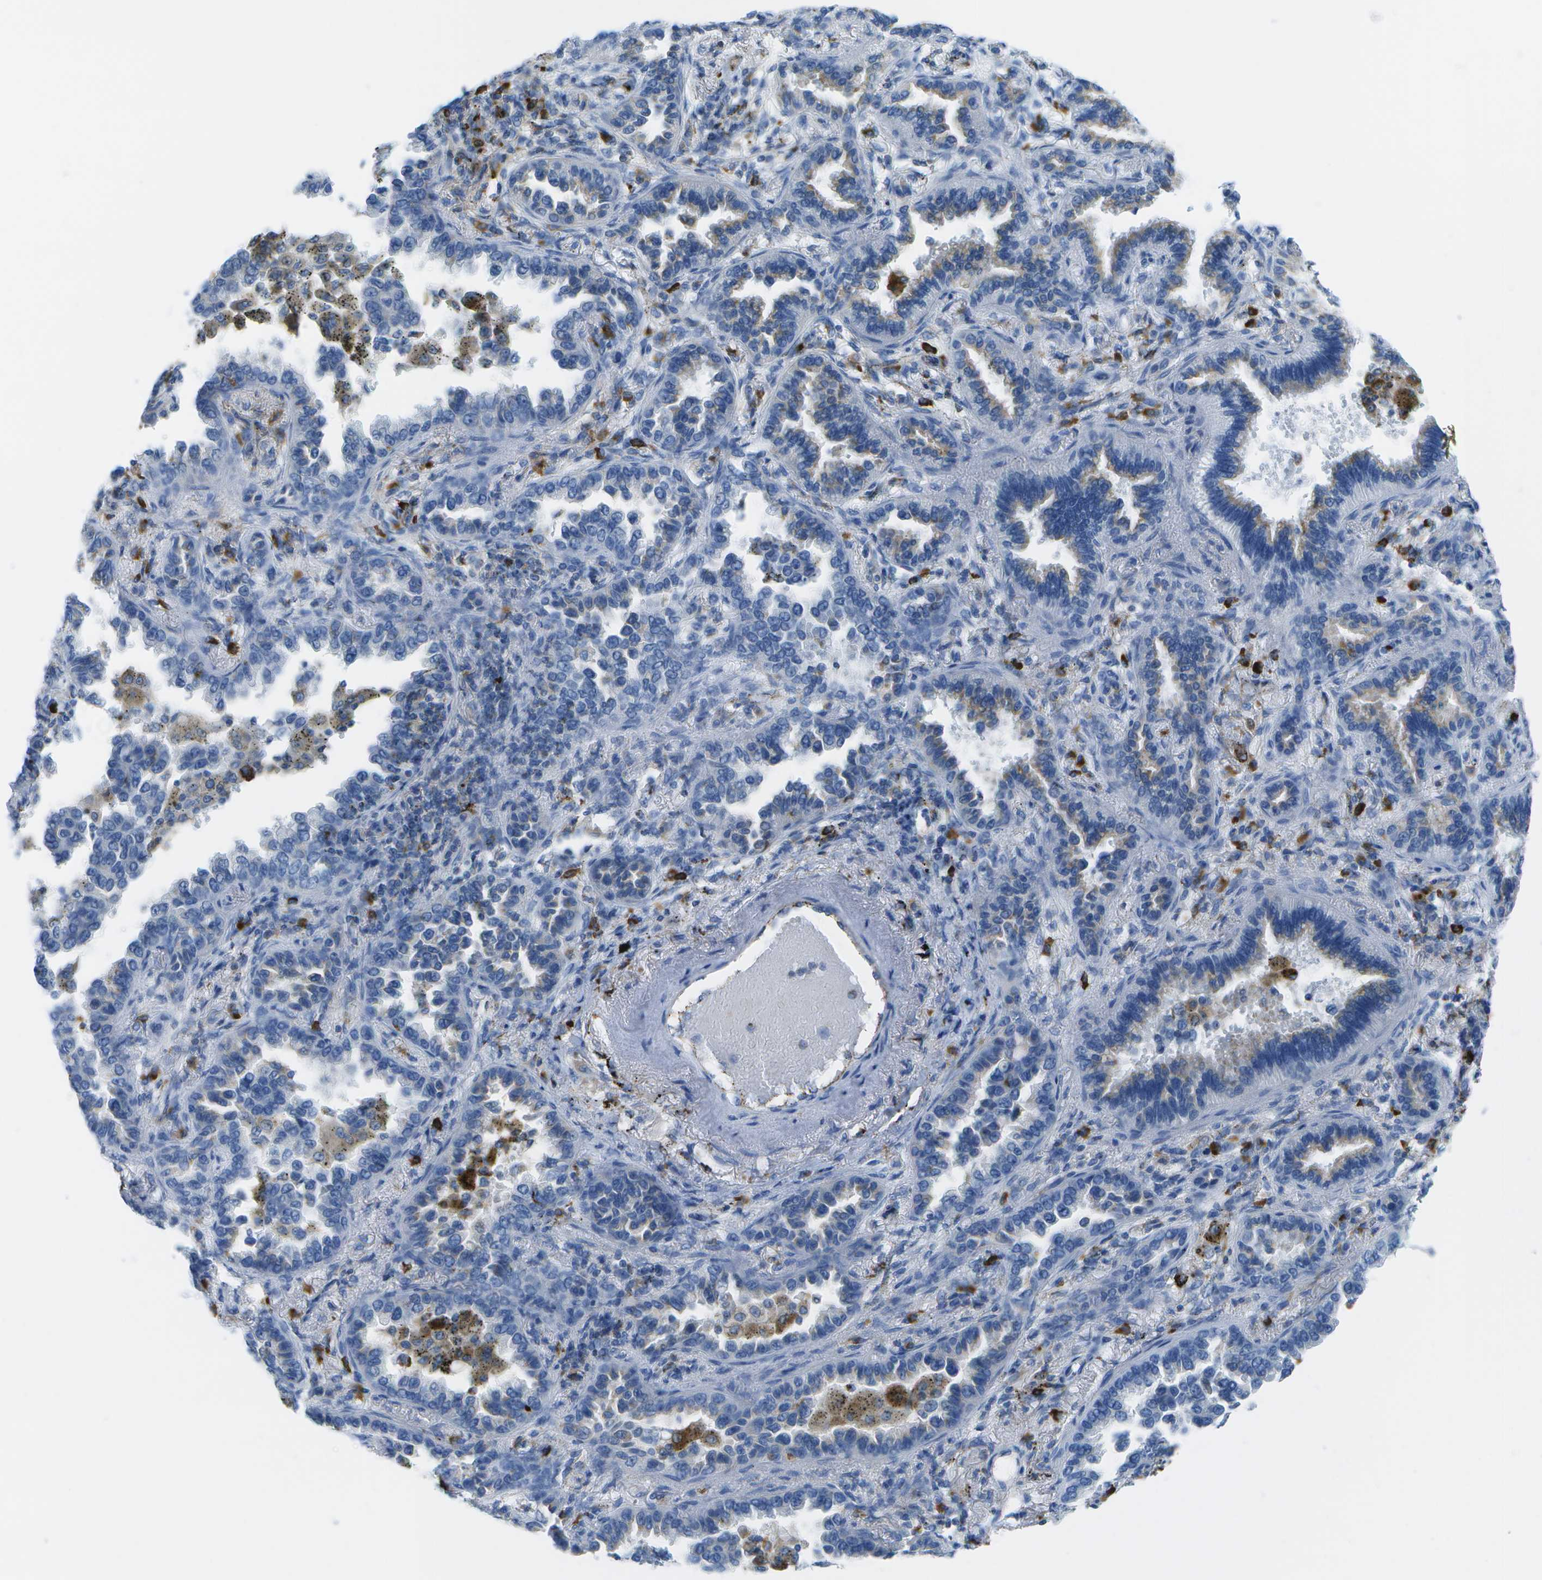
{"staining": {"intensity": "weak", "quantity": "<25%", "location": "cytoplasmic/membranous"}, "tissue": "lung cancer", "cell_type": "Tumor cells", "image_type": "cancer", "snomed": [{"axis": "morphology", "description": "Normal tissue, NOS"}, {"axis": "morphology", "description": "Adenocarcinoma, NOS"}, {"axis": "topography", "description": "Lung"}], "caption": "IHC image of lung cancer stained for a protein (brown), which displays no staining in tumor cells. (DAB (3,3'-diaminobenzidine) immunohistochemistry, high magnification).", "gene": "PRCP", "patient": {"sex": "male", "age": 59}}